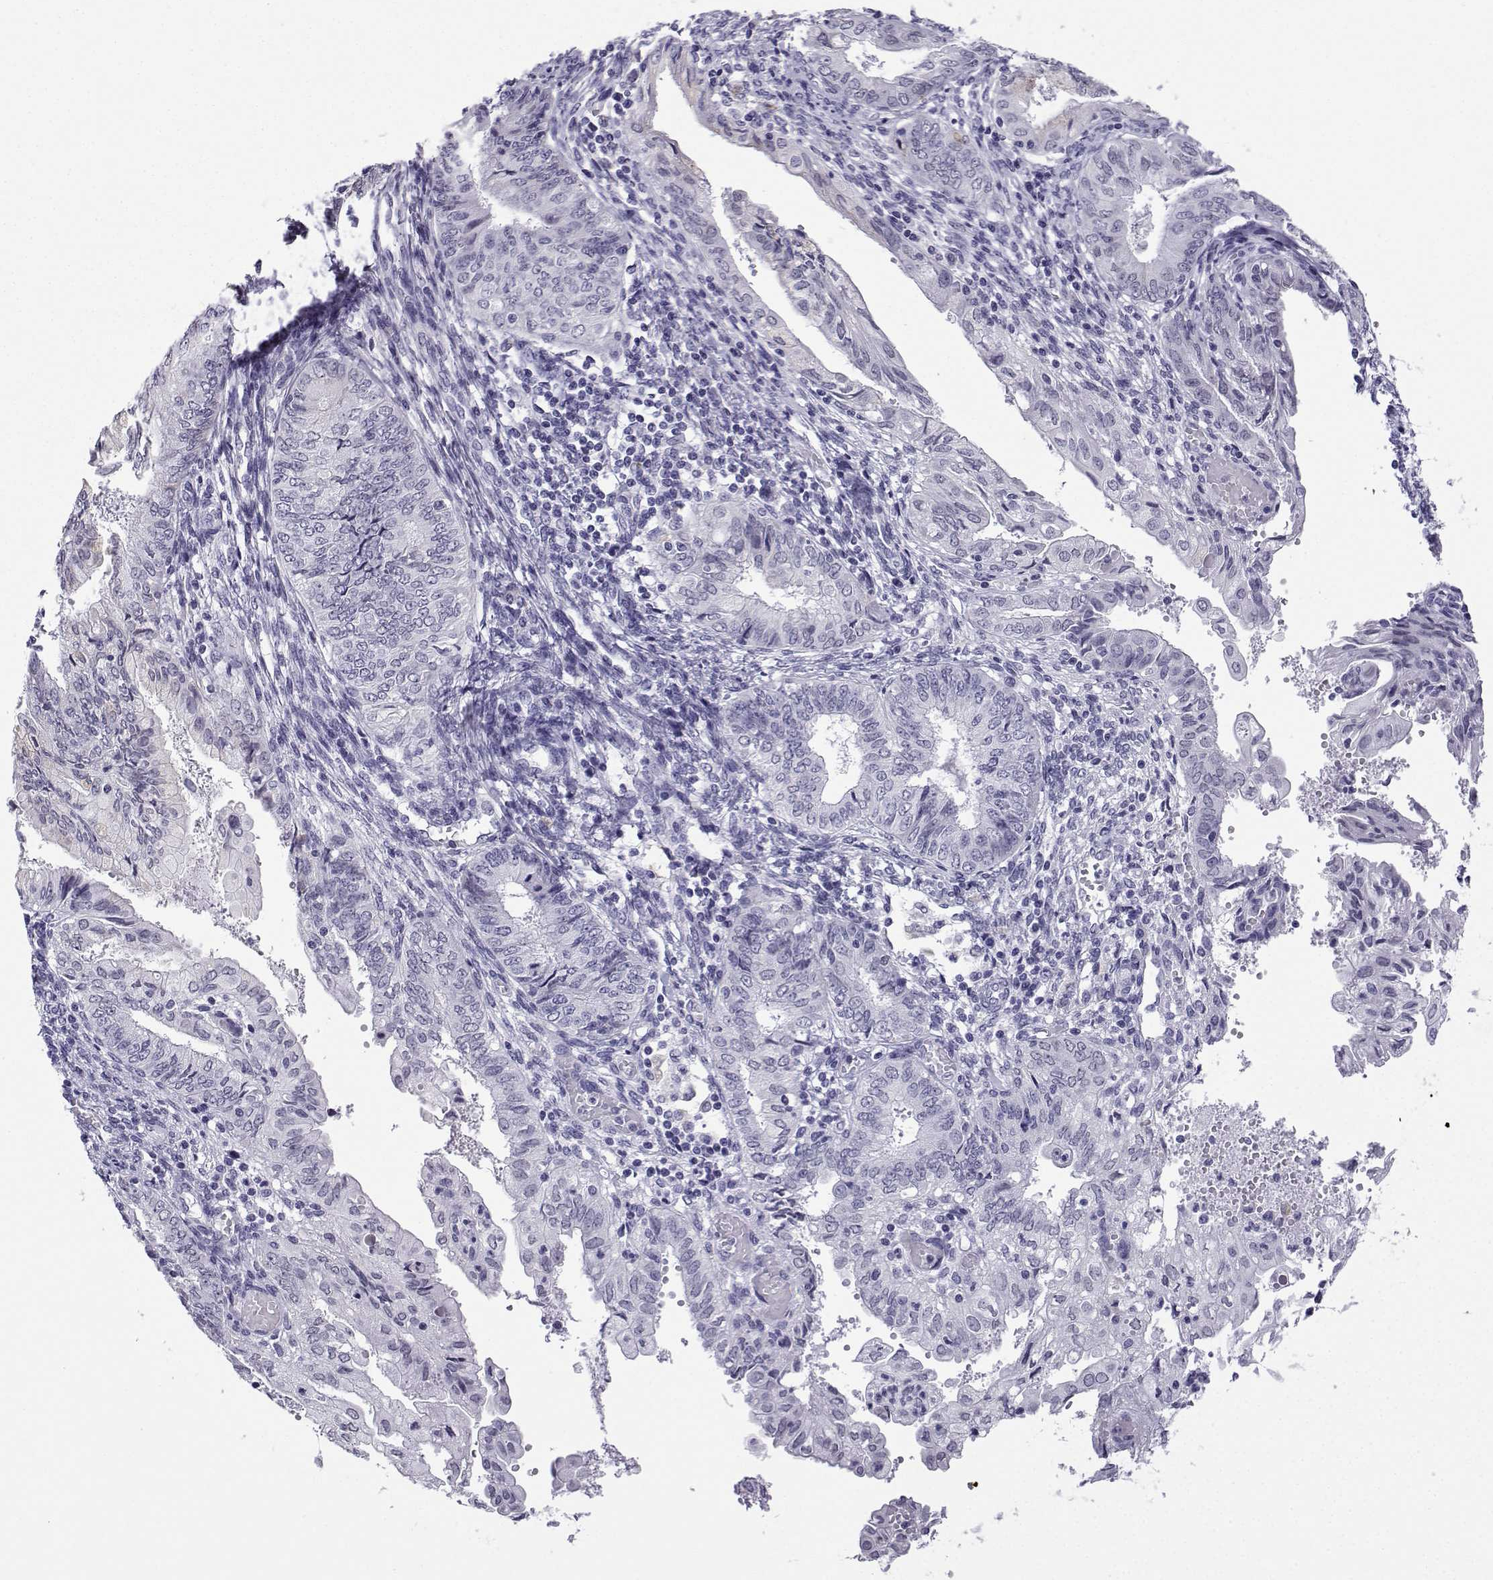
{"staining": {"intensity": "negative", "quantity": "none", "location": "none"}, "tissue": "endometrial cancer", "cell_type": "Tumor cells", "image_type": "cancer", "snomed": [{"axis": "morphology", "description": "Adenocarcinoma, NOS"}, {"axis": "topography", "description": "Endometrium"}], "caption": "Micrograph shows no protein positivity in tumor cells of endometrial adenocarcinoma tissue.", "gene": "MRGBP", "patient": {"sex": "female", "age": 68}}